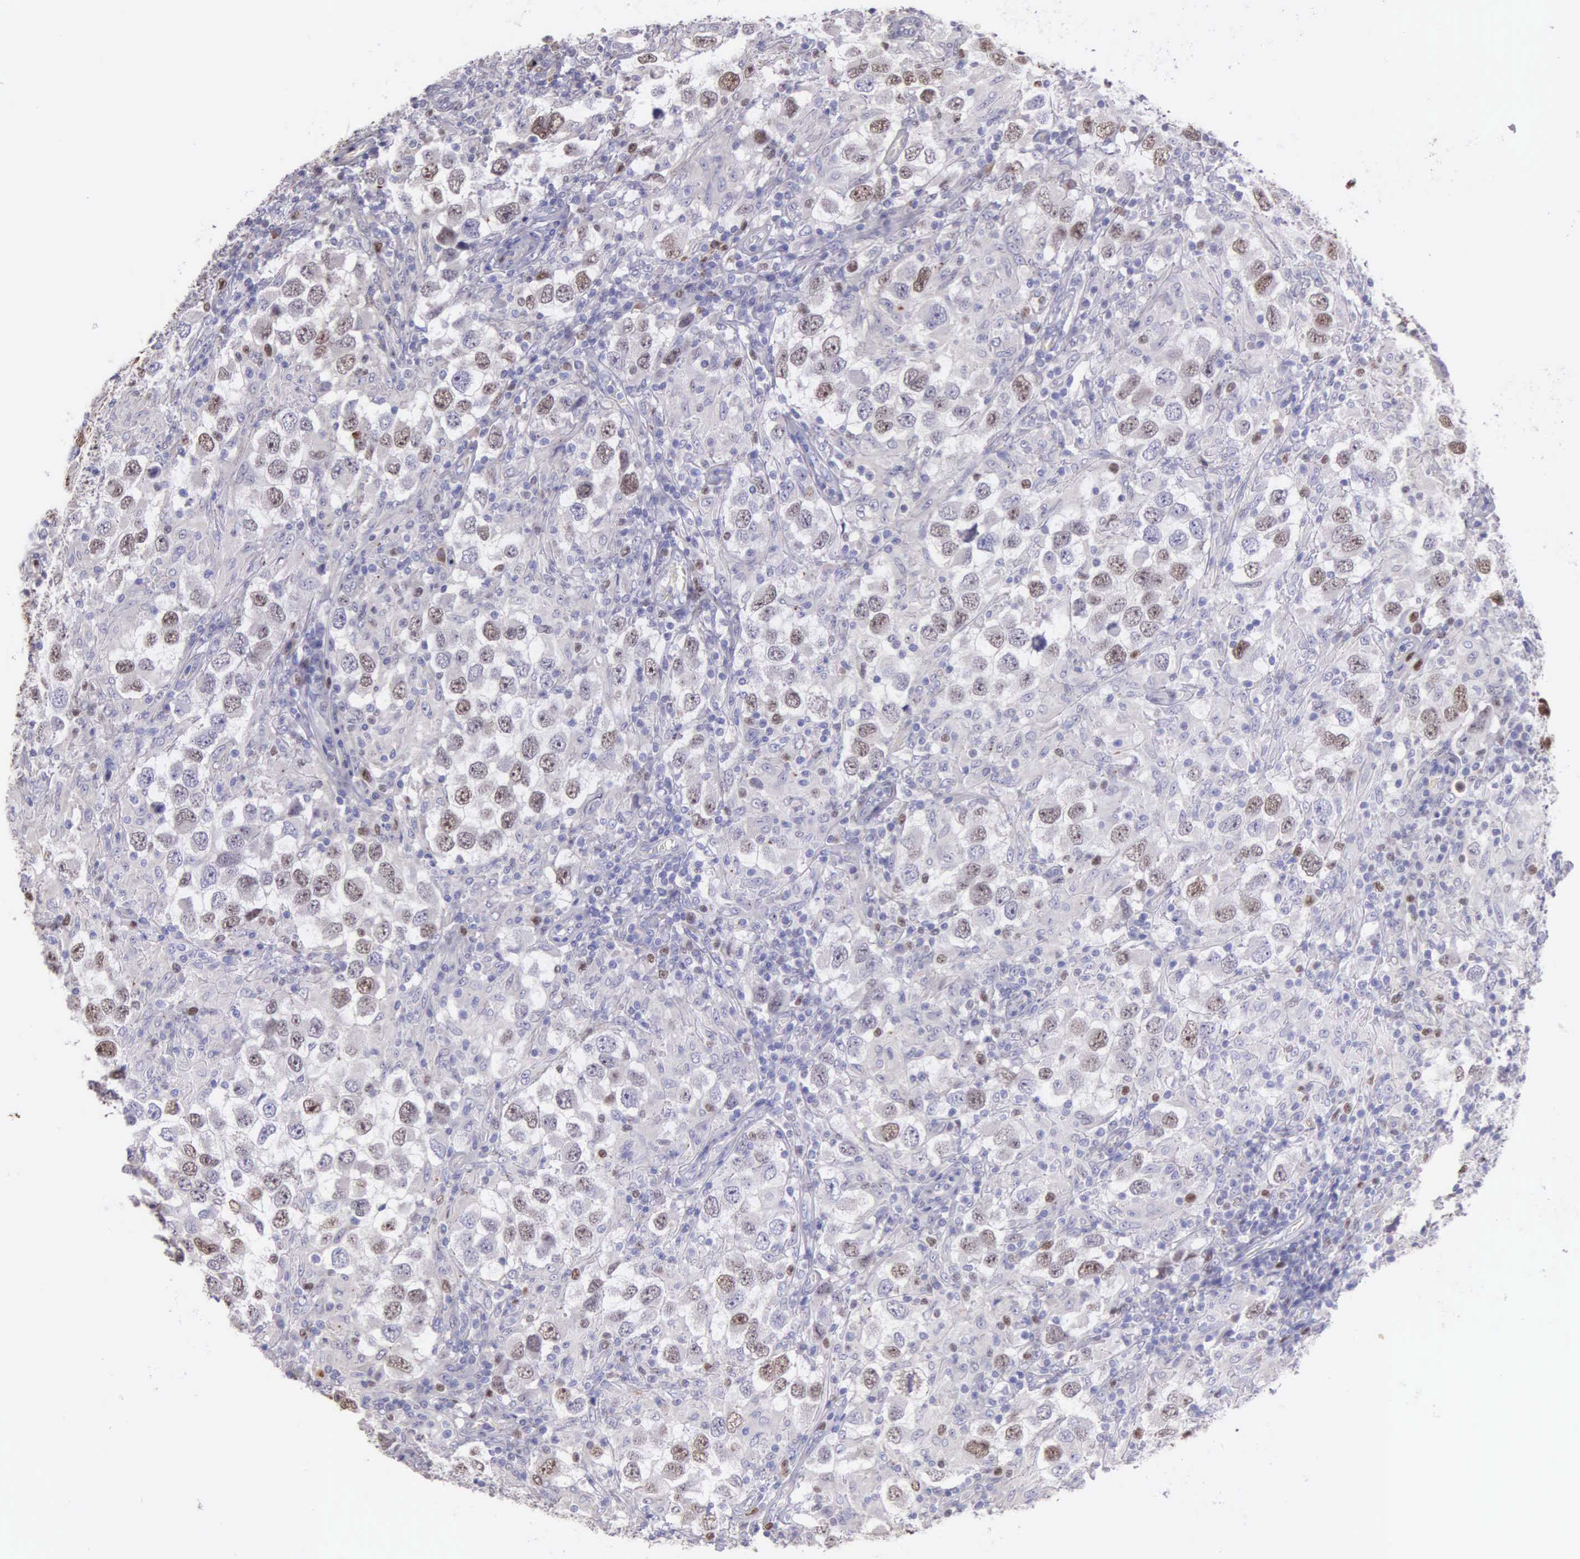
{"staining": {"intensity": "weak", "quantity": "<25%", "location": "nuclear"}, "tissue": "testis cancer", "cell_type": "Tumor cells", "image_type": "cancer", "snomed": [{"axis": "morphology", "description": "Carcinoma, Embryonal, NOS"}, {"axis": "topography", "description": "Testis"}], "caption": "Image shows no protein staining in tumor cells of embryonal carcinoma (testis) tissue.", "gene": "MCM5", "patient": {"sex": "male", "age": 21}}